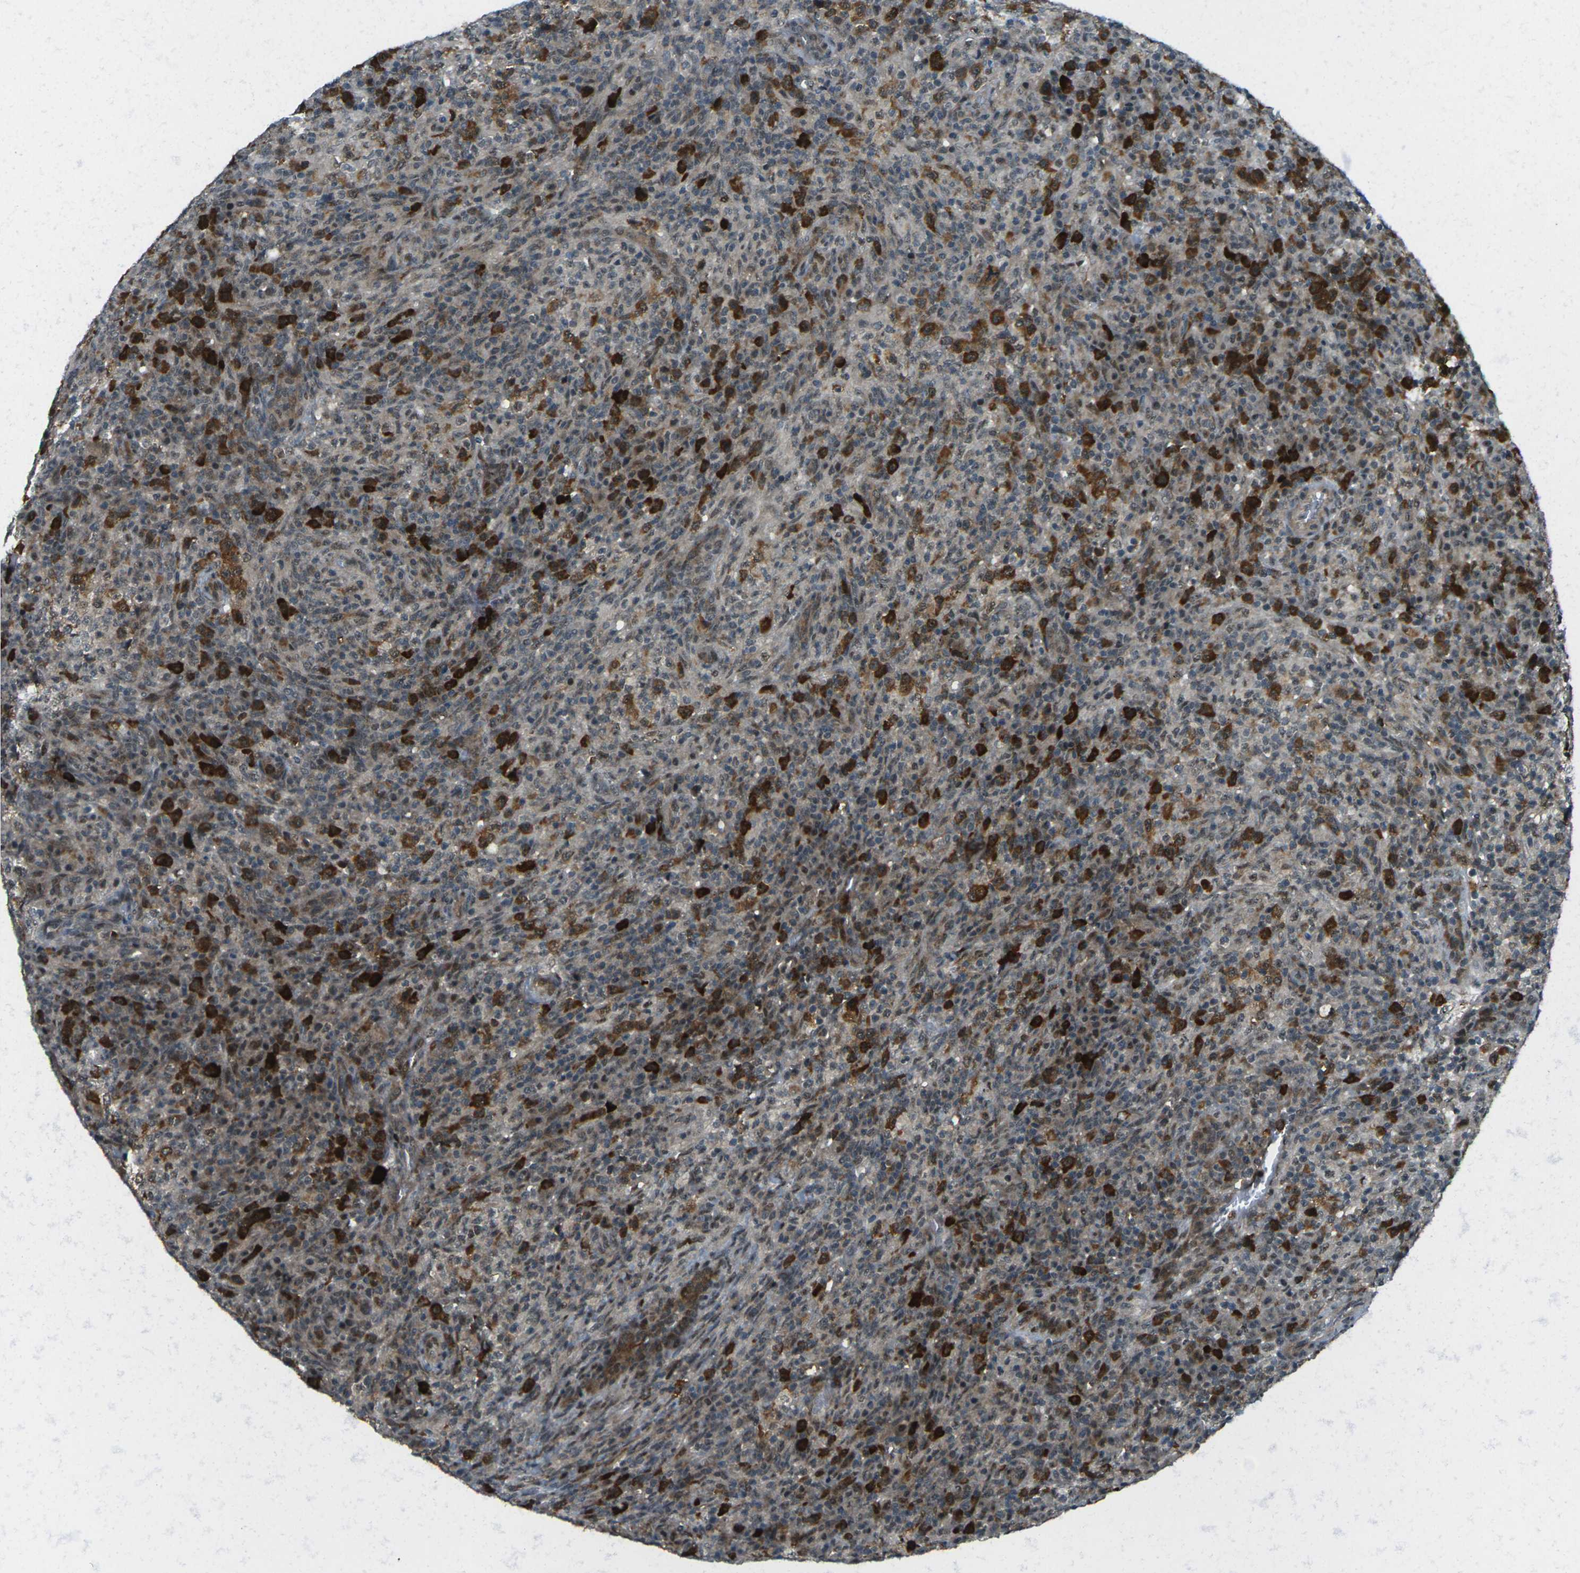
{"staining": {"intensity": "strong", "quantity": "25%-75%", "location": "cytoplasmic/membranous"}, "tissue": "lymphoma", "cell_type": "Tumor cells", "image_type": "cancer", "snomed": [{"axis": "morphology", "description": "Malignant lymphoma, non-Hodgkin's type, High grade"}, {"axis": "topography", "description": "Lymph node"}], "caption": "Immunohistochemical staining of human lymphoma displays high levels of strong cytoplasmic/membranous protein positivity in approximately 25%-75% of tumor cells.", "gene": "UBE2S", "patient": {"sex": "female", "age": 76}}